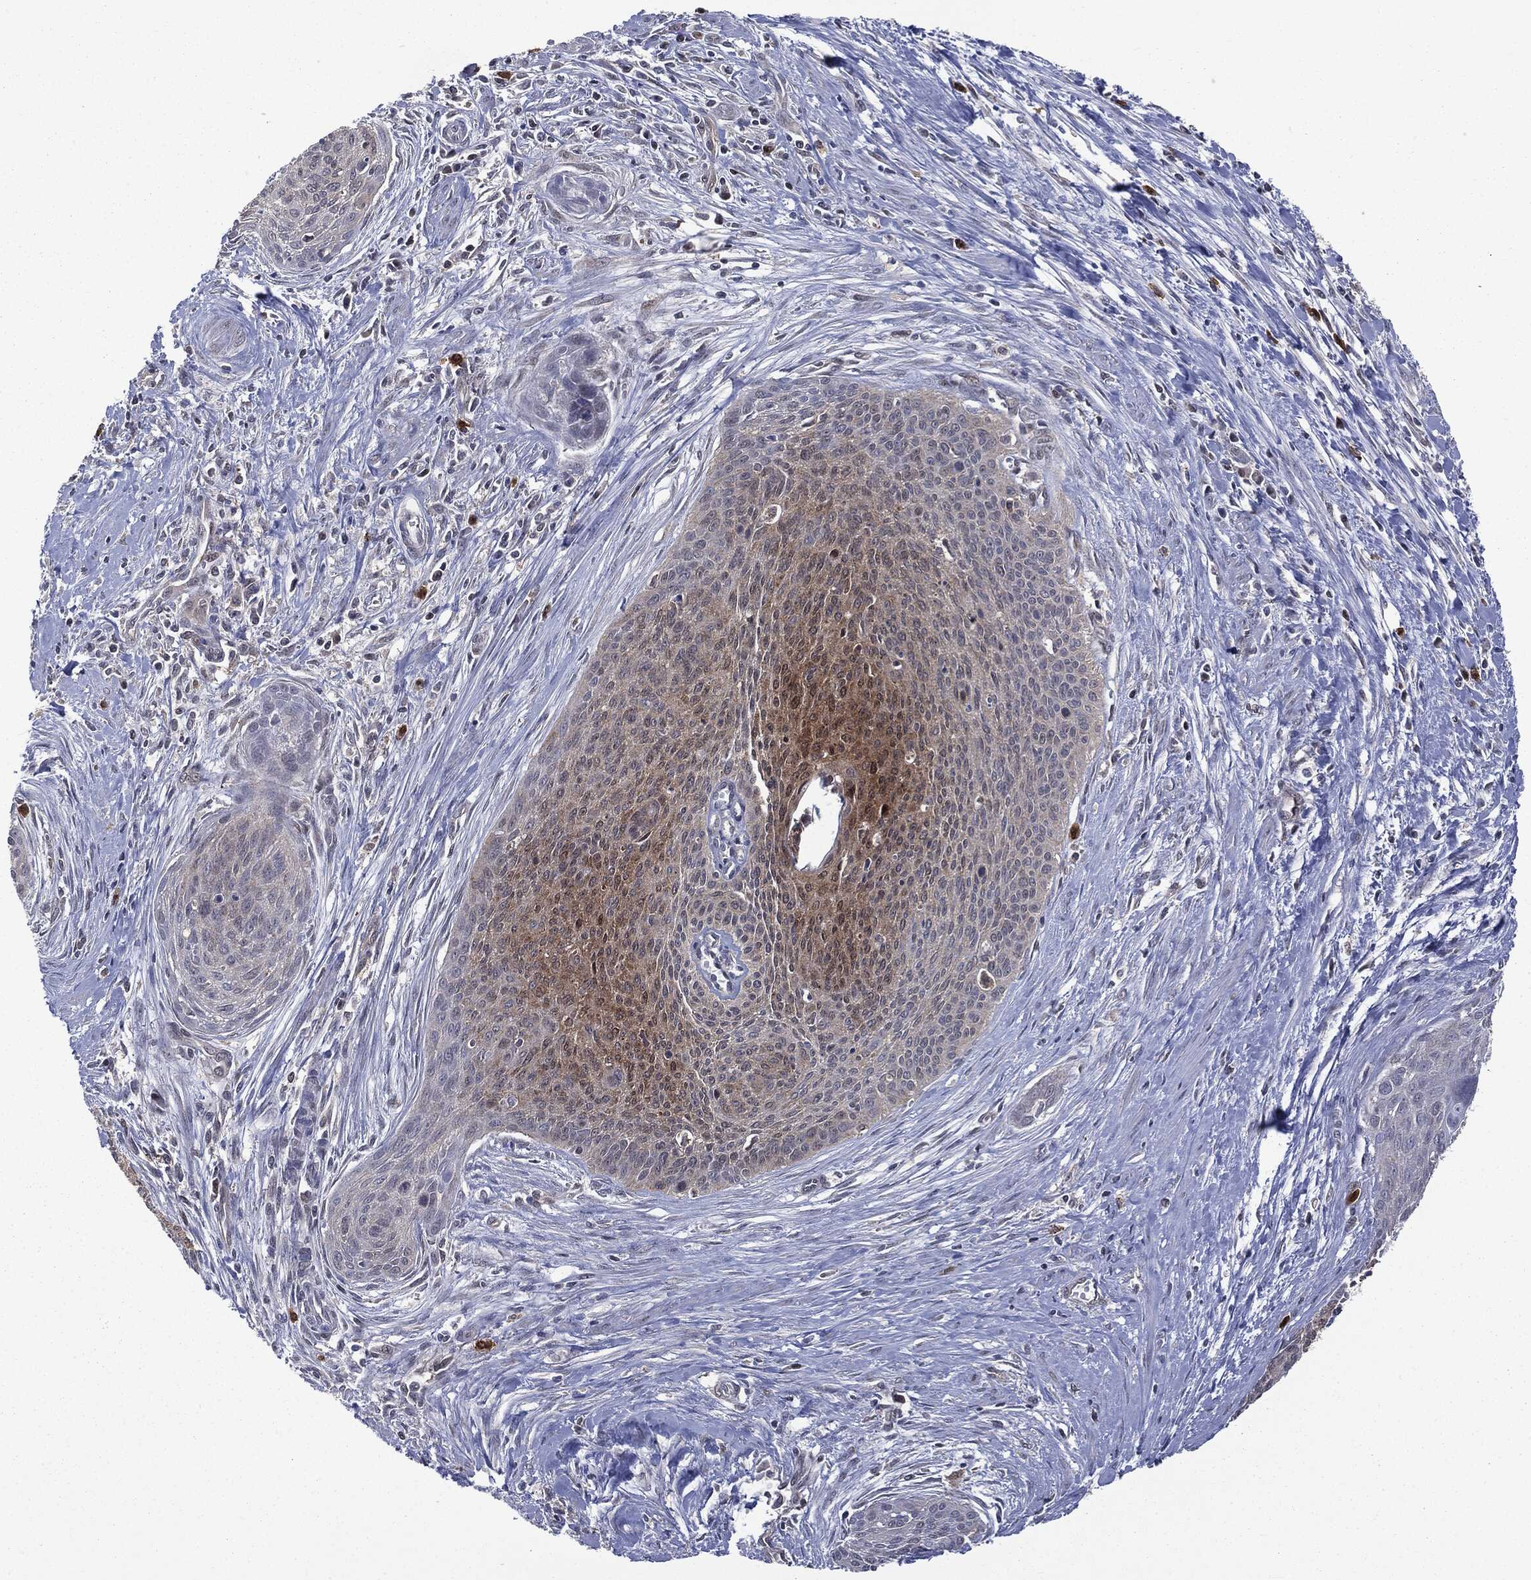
{"staining": {"intensity": "weak", "quantity": "<25%", "location": "cytoplasmic/membranous"}, "tissue": "cervical cancer", "cell_type": "Tumor cells", "image_type": "cancer", "snomed": [{"axis": "morphology", "description": "Squamous cell carcinoma, NOS"}, {"axis": "topography", "description": "Cervix"}], "caption": "The histopathology image reveals no significant positivity in tumor cells of cervical squamous cell carcinoma.", "gene": "GPI", "patient": {"sex": "female", "age": 55}}